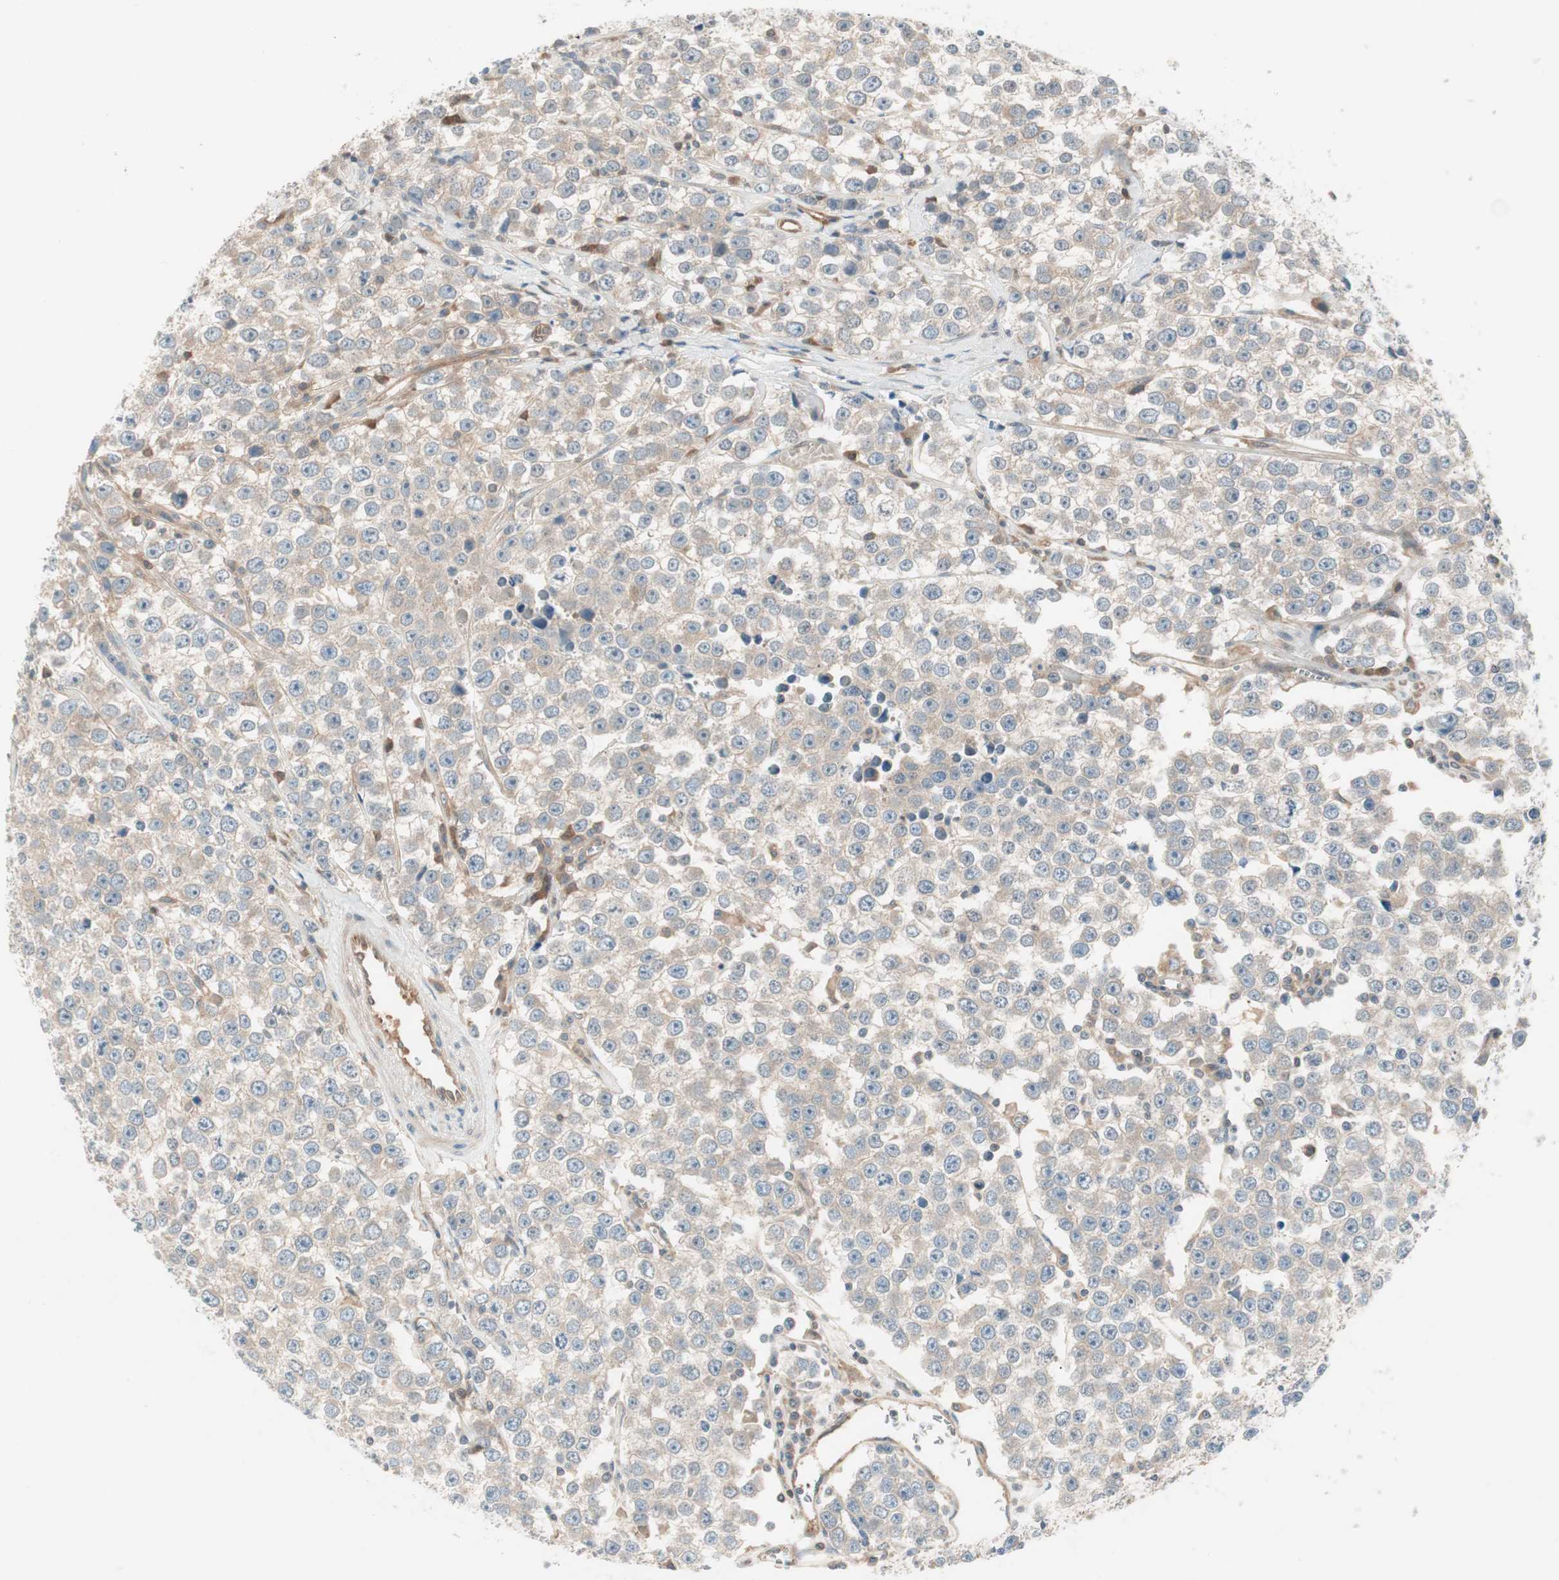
{"staining": {"intensity": "weak", "quantity": ">75%", "location": "cytoplasmic/membranous"}, "tissue": "testis cancer", "cell_type": "Tumor cells", "image_type": "cancer", "snomed": [{"axis": "morphology", "description": "Seminoma, NOS"}, {"axis": "morphology", "description": "Carcinoma, Embryonal, NOS"}, {"axis": "topography", "description": "Testis"}], "caption": "High-power microscopy captured an immunohistochemistry photomicrograph of embryonal carcinoma (testis), revealing weak cytoplasmic/membranous expression in approximately >75% of tumor cells.", "gene": "GALT", "patient": {"sex": "male", "age": 52}}